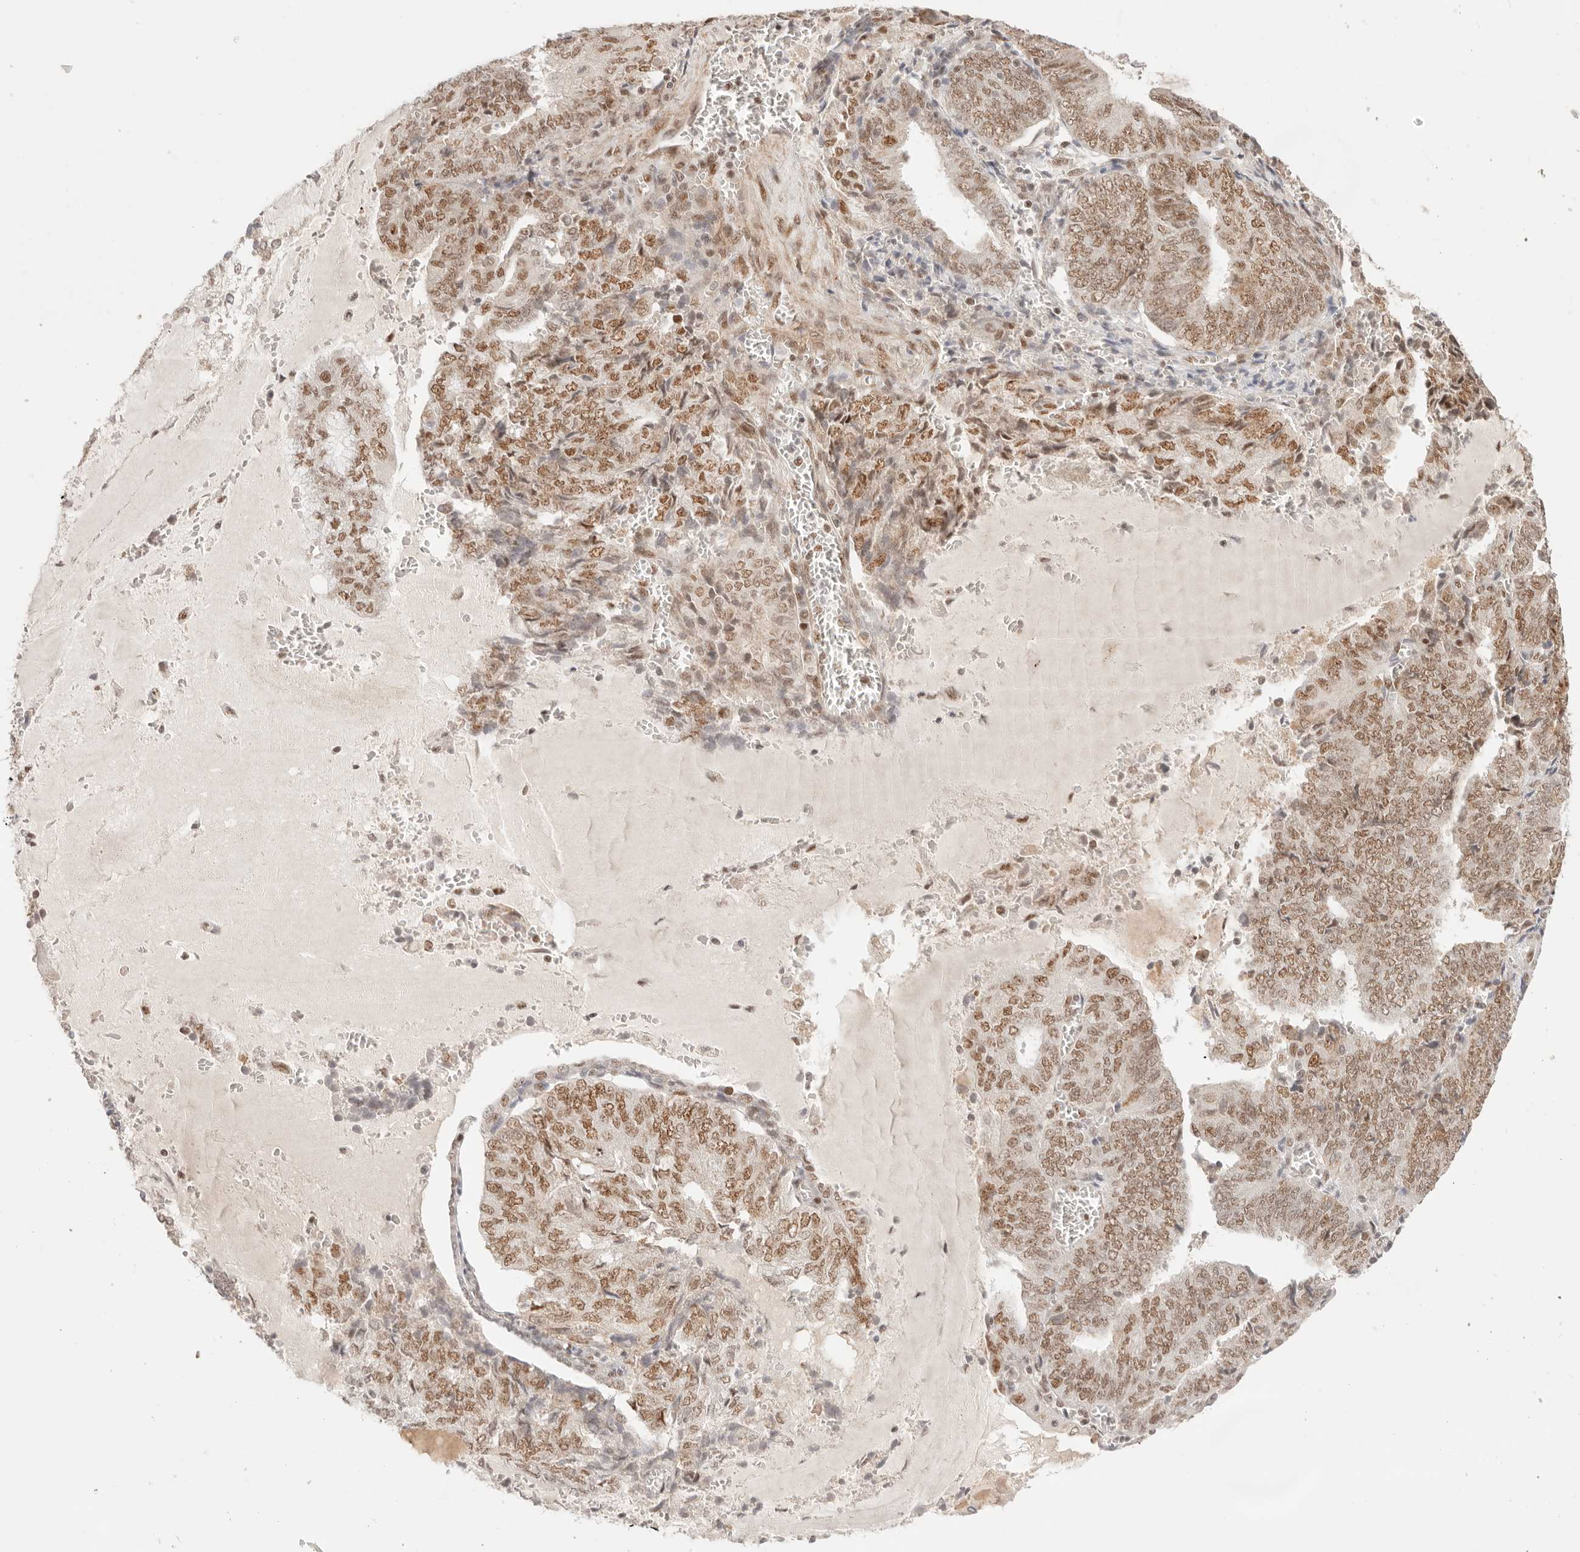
{"staining": {"intensity": "moderate", "quantity": ">75%", "location": "nuclear"}, "tissue": "endometrial cancer", "cell_type": "Tumor cells", "image_type": "cancer", "snomed": [{"axis": "morphology", "description": "Adenocarcinoma, NOS"}, {"axis": "topography", "description": "Endometrium"}], "caption": "Immunohistochemical staining of adenocarcinoma (endometrial) exhibits medium levels of moderate nuclear protein staining in approximately >75% of tumor cells.", "gene": "GTF2E2", "patient": {"sex": "female", "age": 81}}